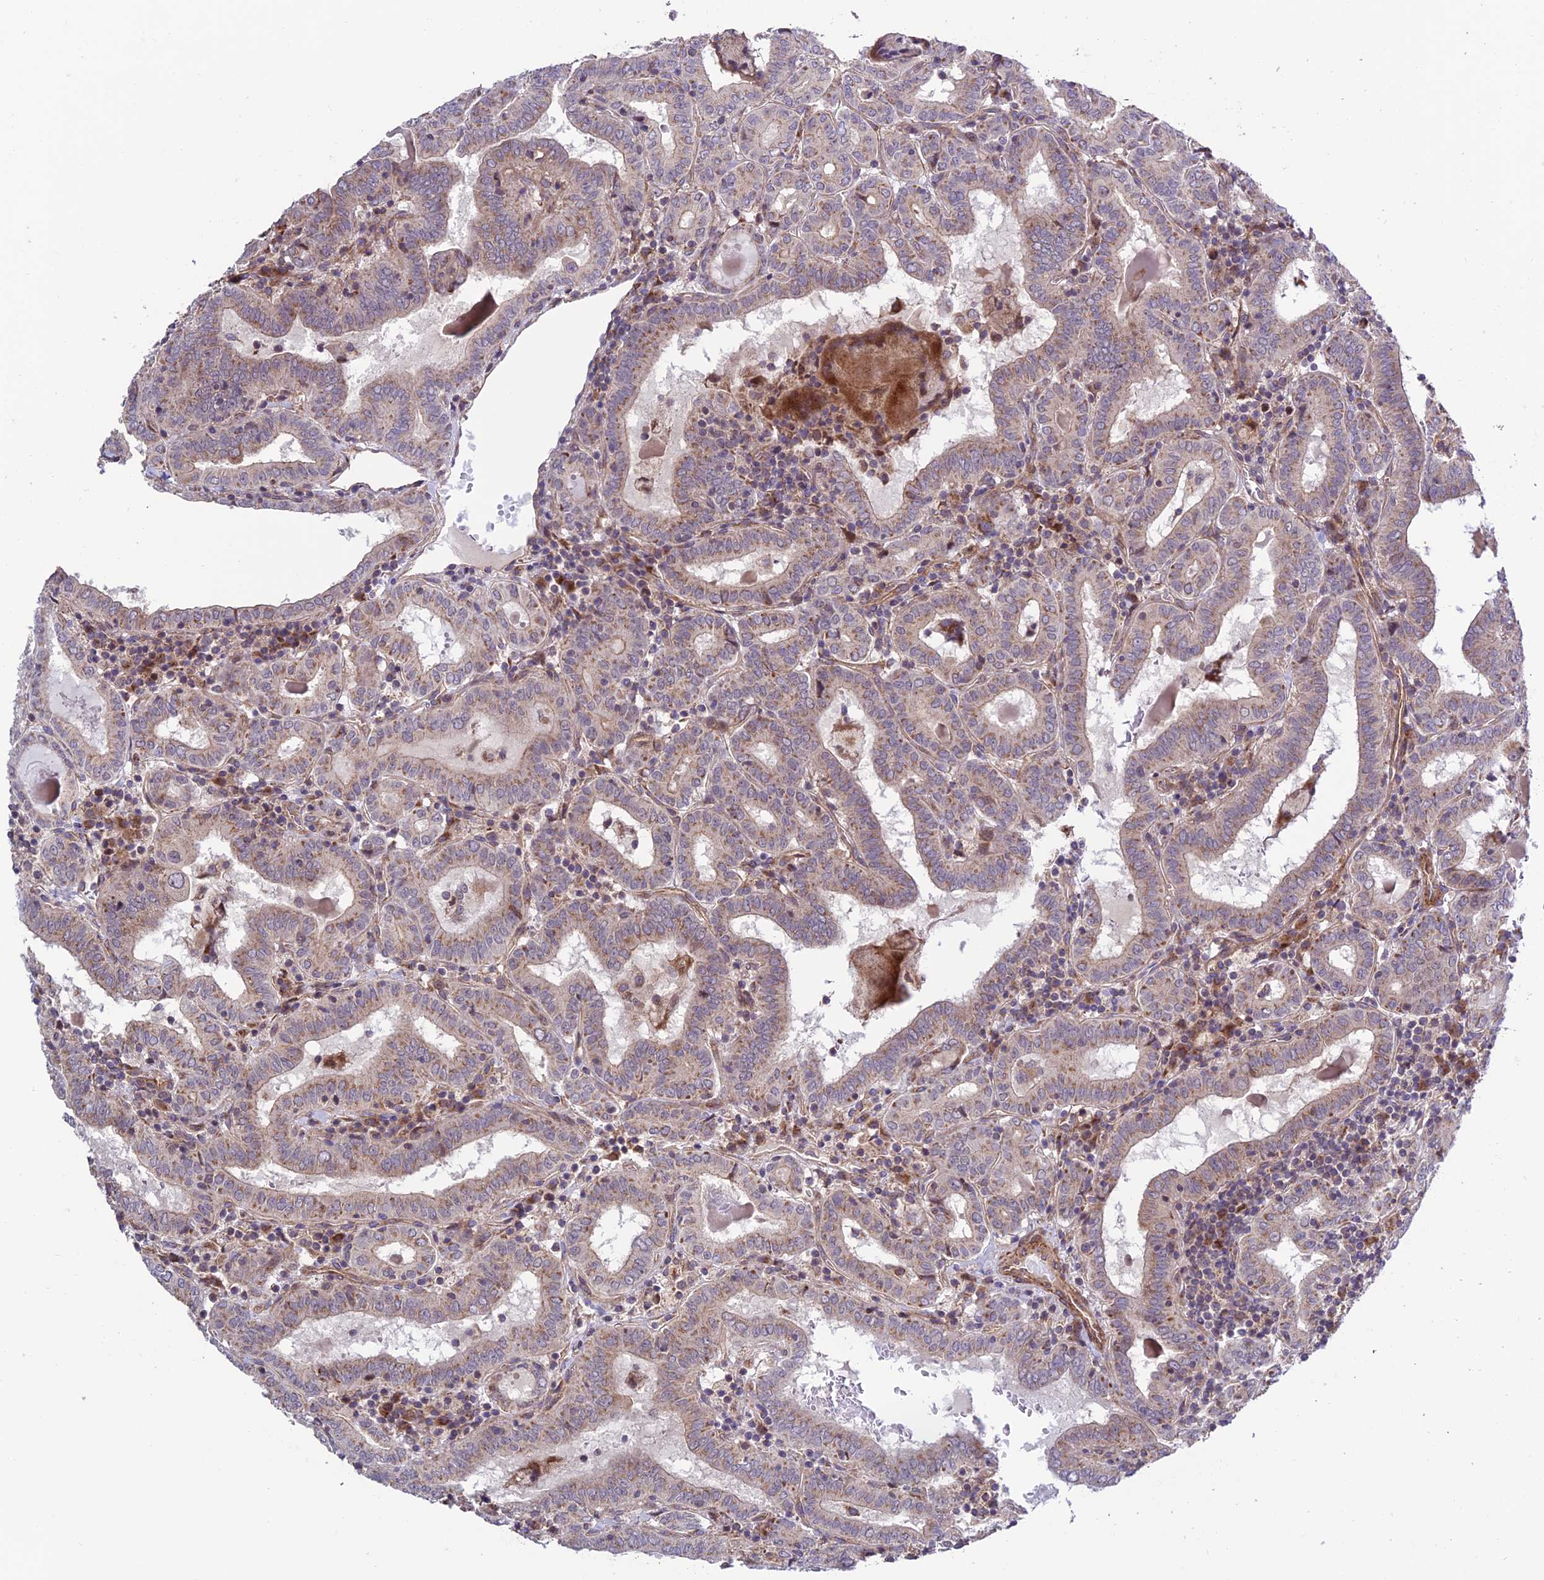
{"staining": {"intensity": "weak", "quantity": "<25%", "location": "cytoplasmic/membranous"}, "tissue": "thyroid cancer", "cell_type": "Tumor cells", "image_type": "cancer", "snomed": [{"axis": "morphology", "description": "Papillary adenocarcinoma, NOS"}, {"axis": "topography", "description": "Thyroid gland"}], "caption": "This is an immunohistochemistry (IHC) micrograph of human papillary adenocarcinoma (thyroid). There is no staining in tumor cells.", "gene": "TNIP3", "patient": {"sex": "female", "age": 72}}